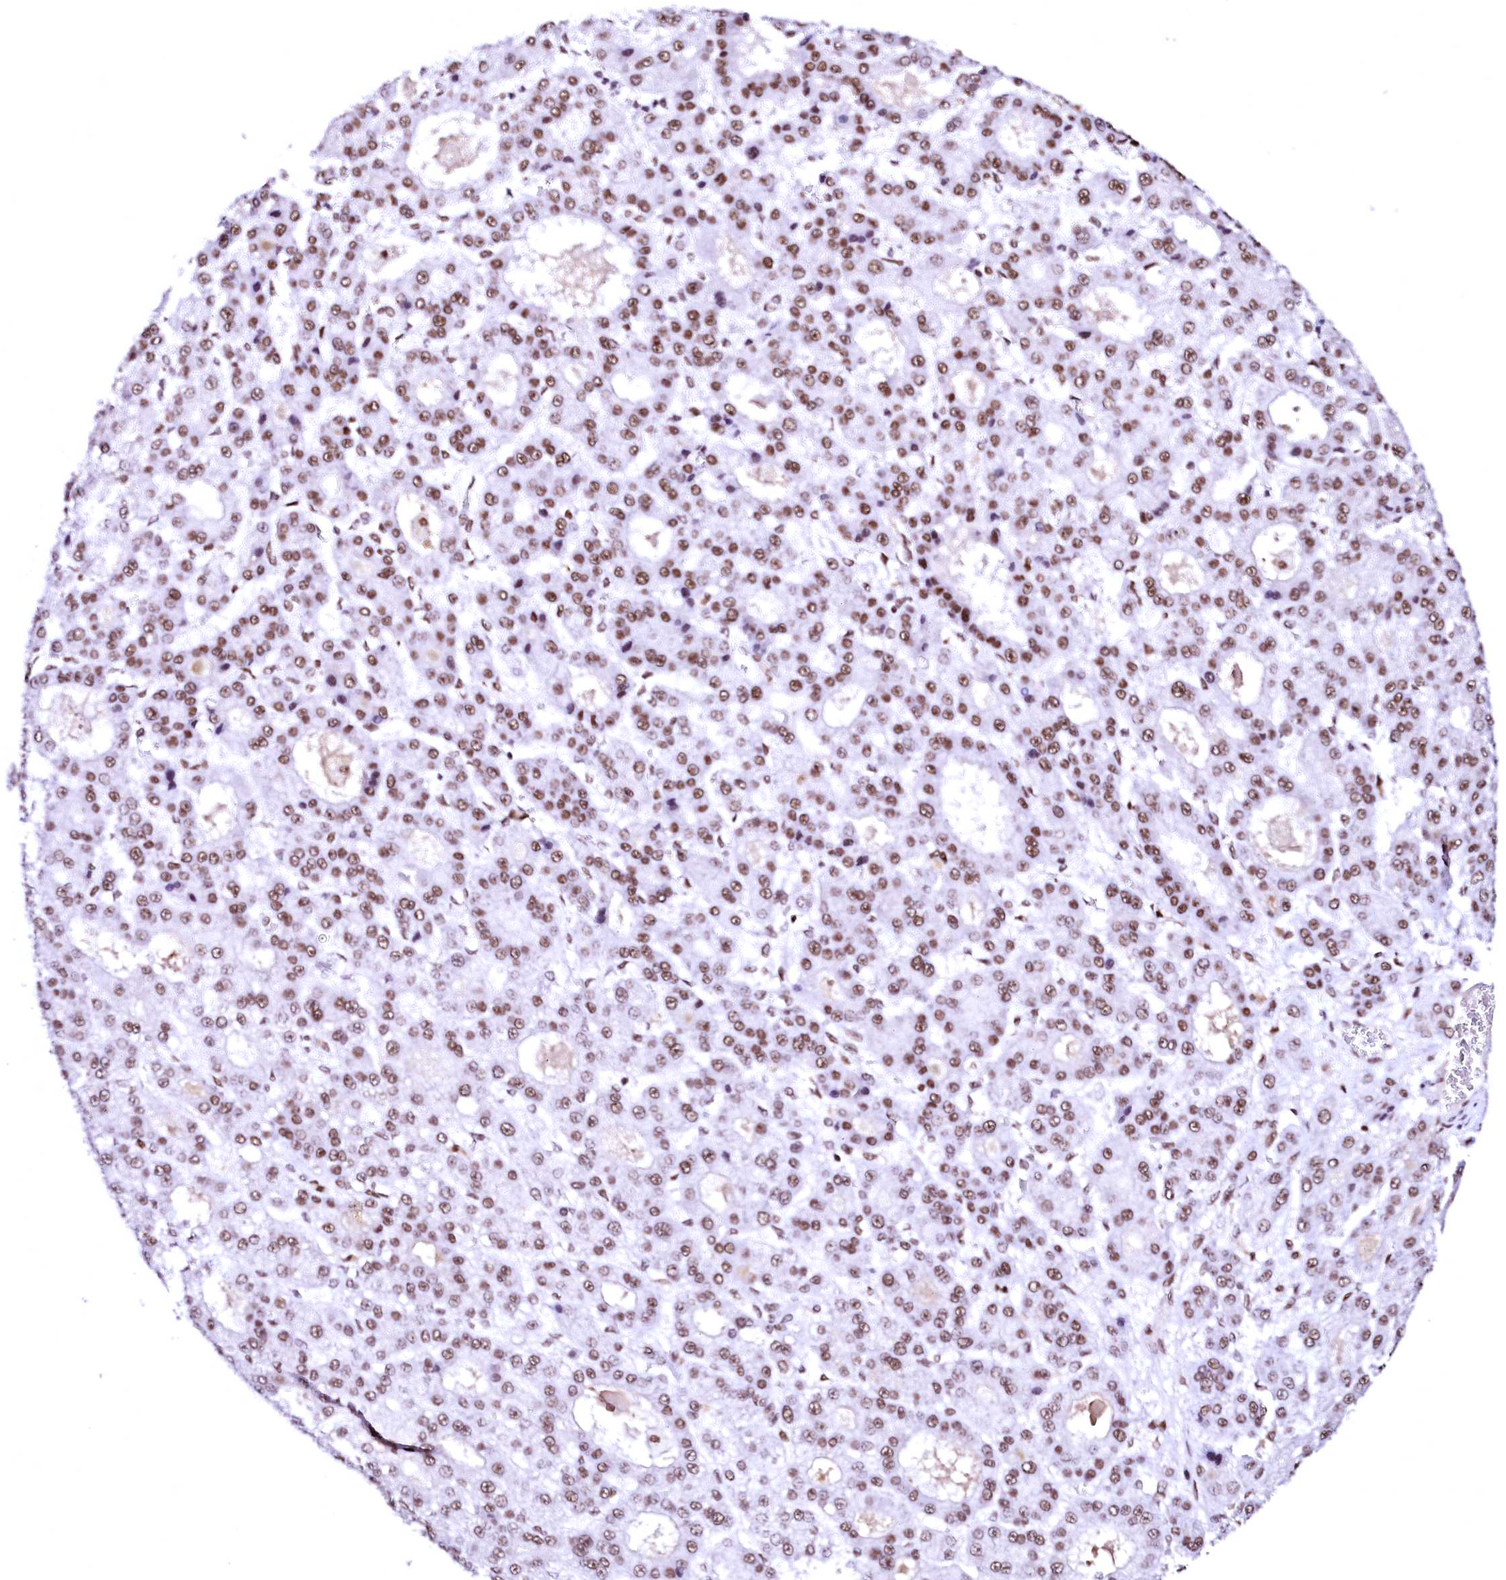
{"staining": {"intensity": "moderate", "quantity": ">75%", "location": "nuclear"}, "tissue": "liver cancer", "cell_type": "Tumor cells", "image_type": "cancer", "snomed": [{"axis": "morphology", "description": "Carcinoma, Hepatocellular, NOS"}, {"axis": "topography", "description": "Liver"}], "caption": "Human liver hepatocellular carcinoma stained for a protein (brown) reveals moderate nuclear positive positivity in approximately >75% of tumor cells.", "gene": "CPSF6", "patient": {"sex": "male", "age": 70}}